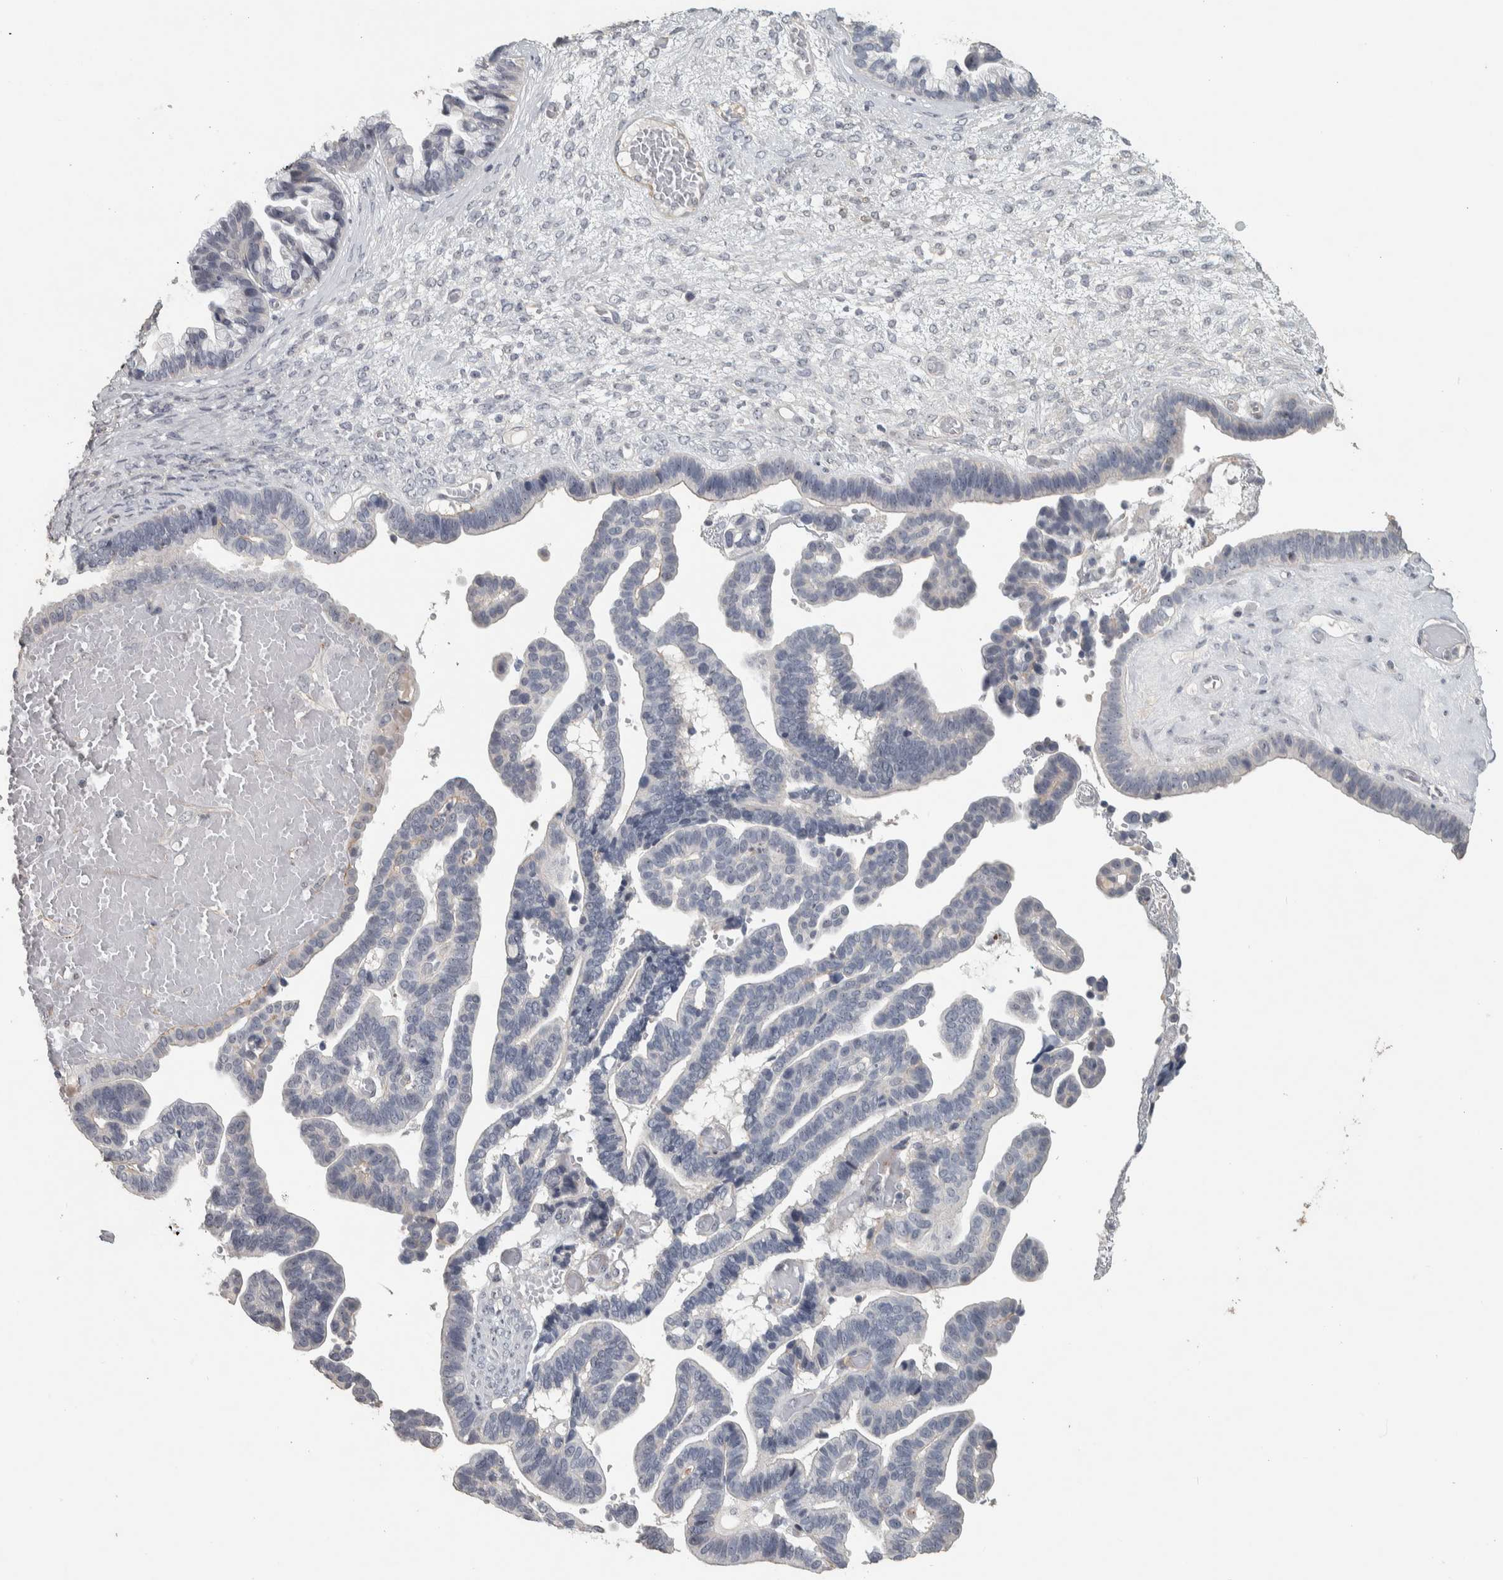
{"staining": {"intensity": "negative", "quantity": "none", "location": "none"}, "tissue": "ovarian cancer", "cell_type": "Tumor cells", "image_type": "cancer", "snomed": [{"axis": "morphology", "description": "Cystadenocarcinoma, serous, NOS"}, {"axis": "topography", "description": "Ovary"}], "caption": "A micrograph of ovarian serous cystadenocarcinoma stained for a protein reveals no brown staining in tumor cells. The staining is performed using DAB (3,3'-diaminobenzidine) brown chromogen with nuclei counter-stained in using hematoxylin.", "gene": "DCAF10", "patient": {"sex": "female", "age": 56}}